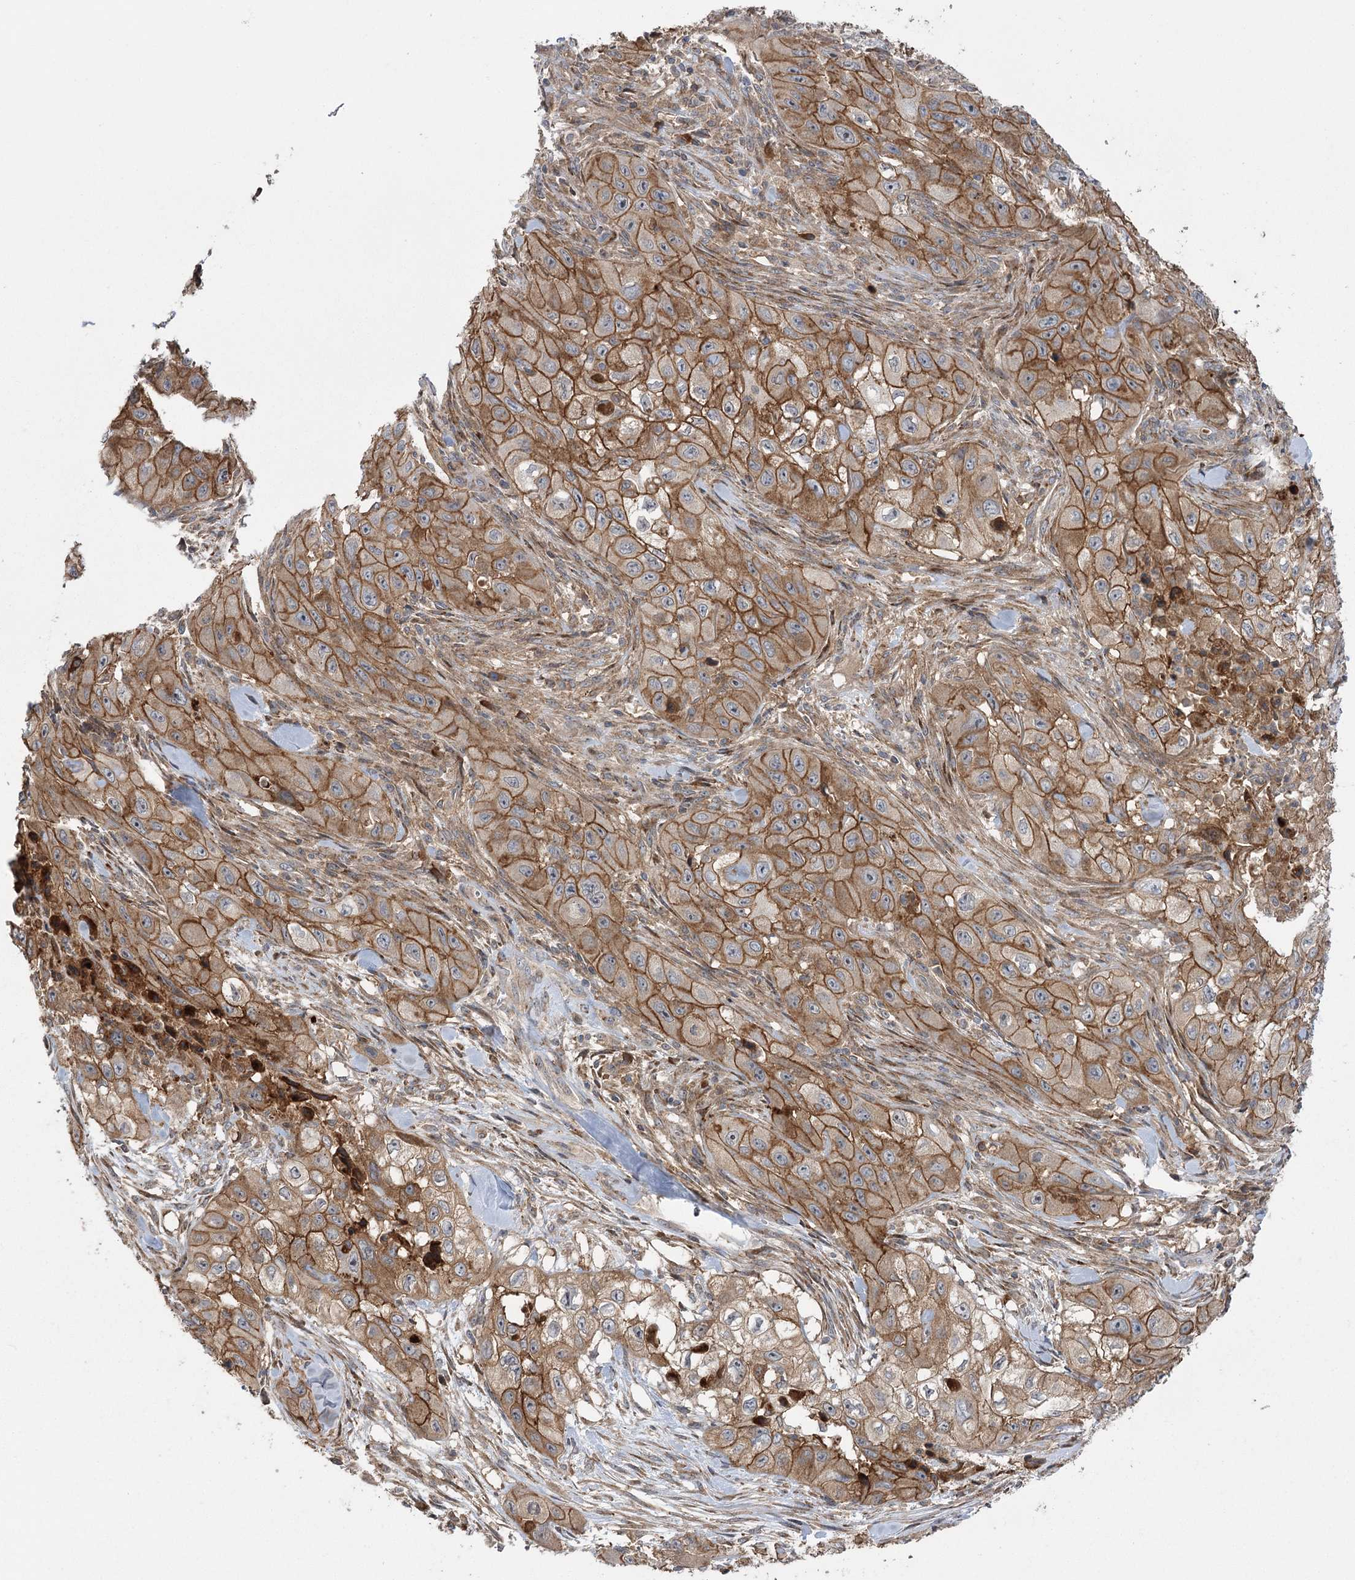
{"staining": {"intensity": "moderate", "quantity": ">75%", "location": "cytoplasmic/membranous"}, "tissue": "skin cancer", "cell_type": "Tumor cells", "image_type": "cancer", "snomed": [{"axis": "morphology", "description": "Squamous cell carcinoma, NOS"}, {"axis": "topography", "description": "Skin"}, {"axis": "topography", "description": "Subcutis"}], "caption": "Immunohistochemical staining of squamous cell carcinoma (skin) shows medium levels of moderate cytoplasmic/membranous protein staining in about >75% of tumor cells. (DAB IHC, brown staining for protein, blue staining for nuclei).", "gene": "KCNN2", "patient": {"sex": "male", "age": 73}}